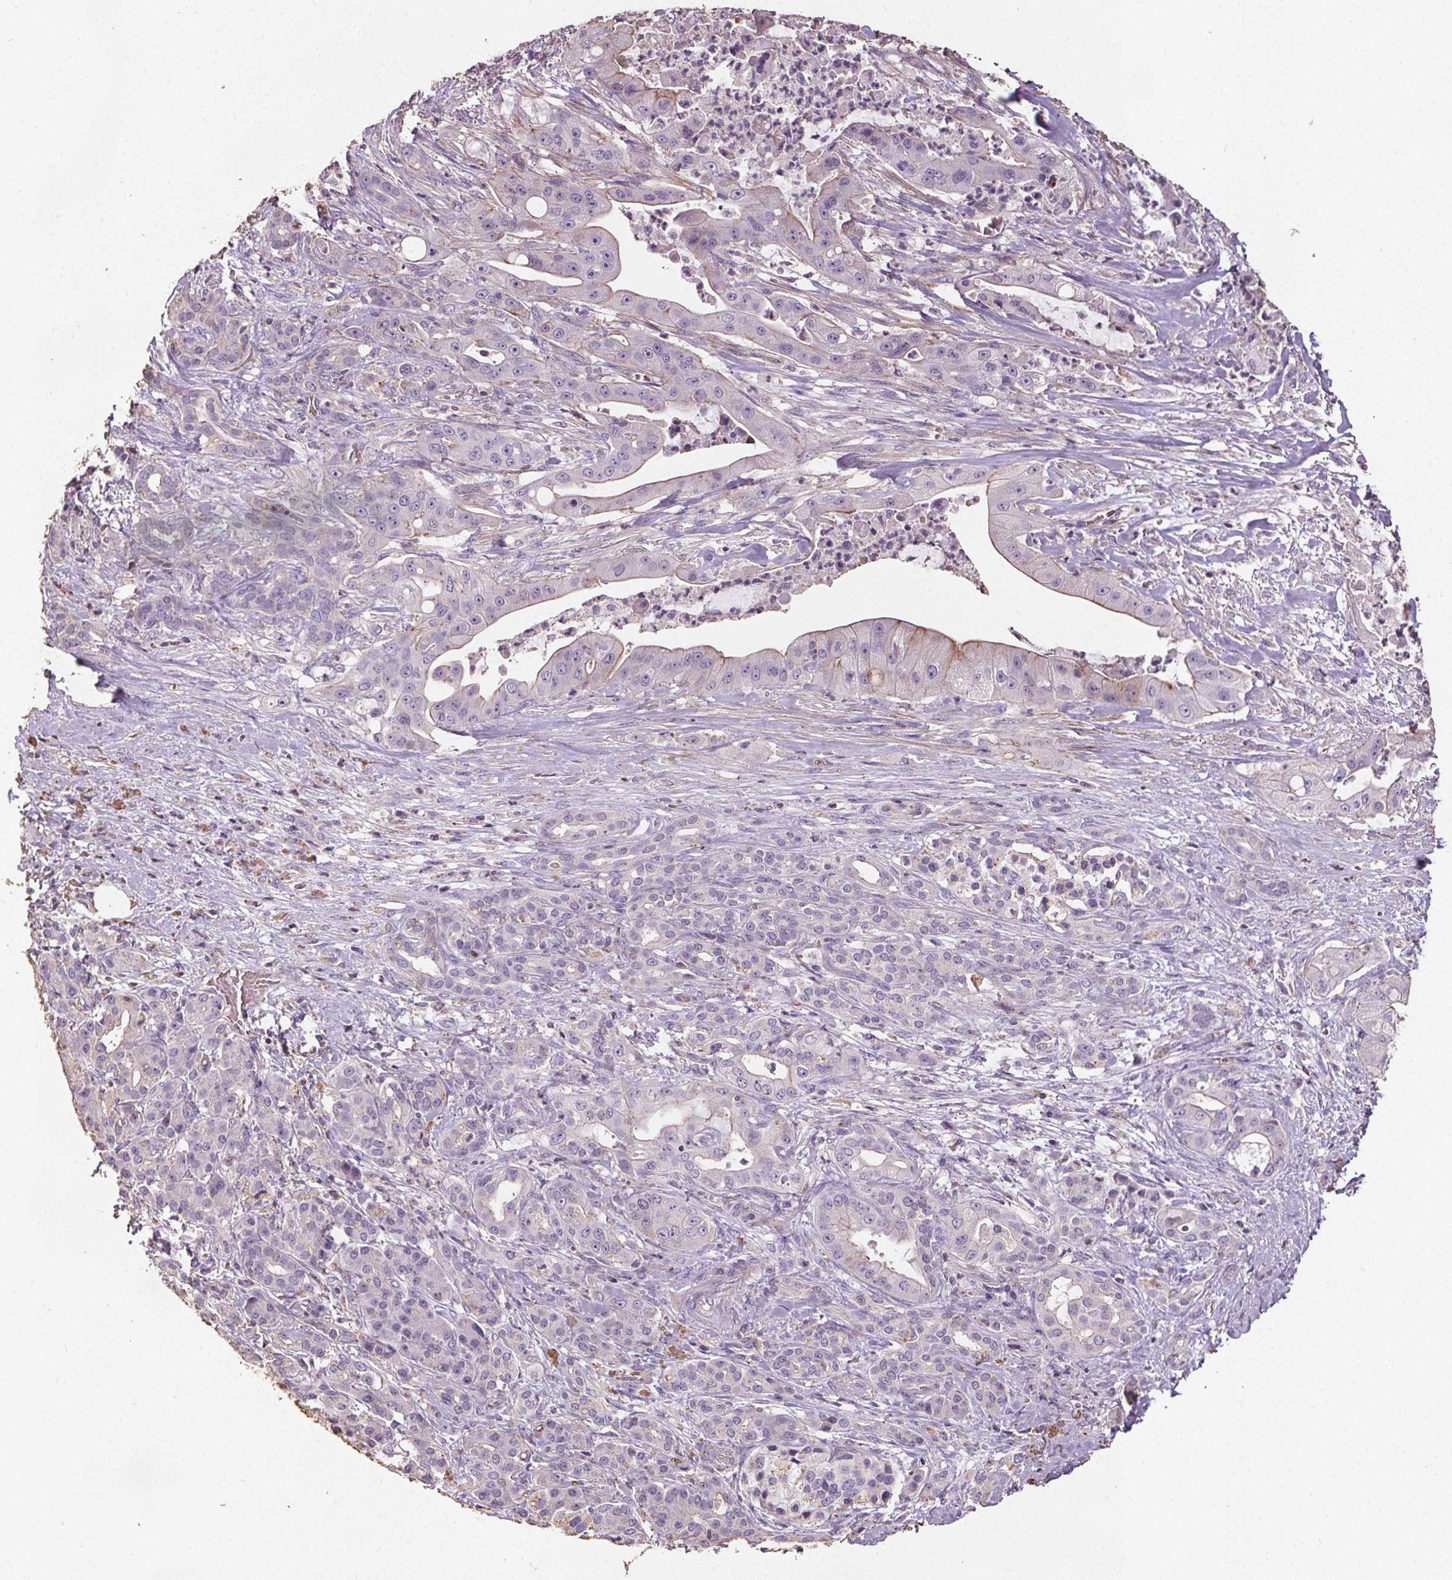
{"staining": {"intensity": "negative", "quantity": "none", "location": "none"}, "tissue": "pancreatic cancer", "cell_type": "Tumor cells", "image_type": "cancer", "snomed": [{"axis": "morphology", "description": "Normal tissue, NOS"}, {"axis": "morphology", "description": "Inflammation, NOS"}, {"axis": "morphology", "description": "Adenocarcinoma, NOS"}, {"axis": "topography", "description": "Pancreas"}], "caption": "This is a photomicrograph of immunohistochemistry (IHC) staining of adenocarcinoma (pancreatic), which shows no staining in tumor cells.", "gene": "C19orf84", "patient": {"sex": "male", "age": 57}}